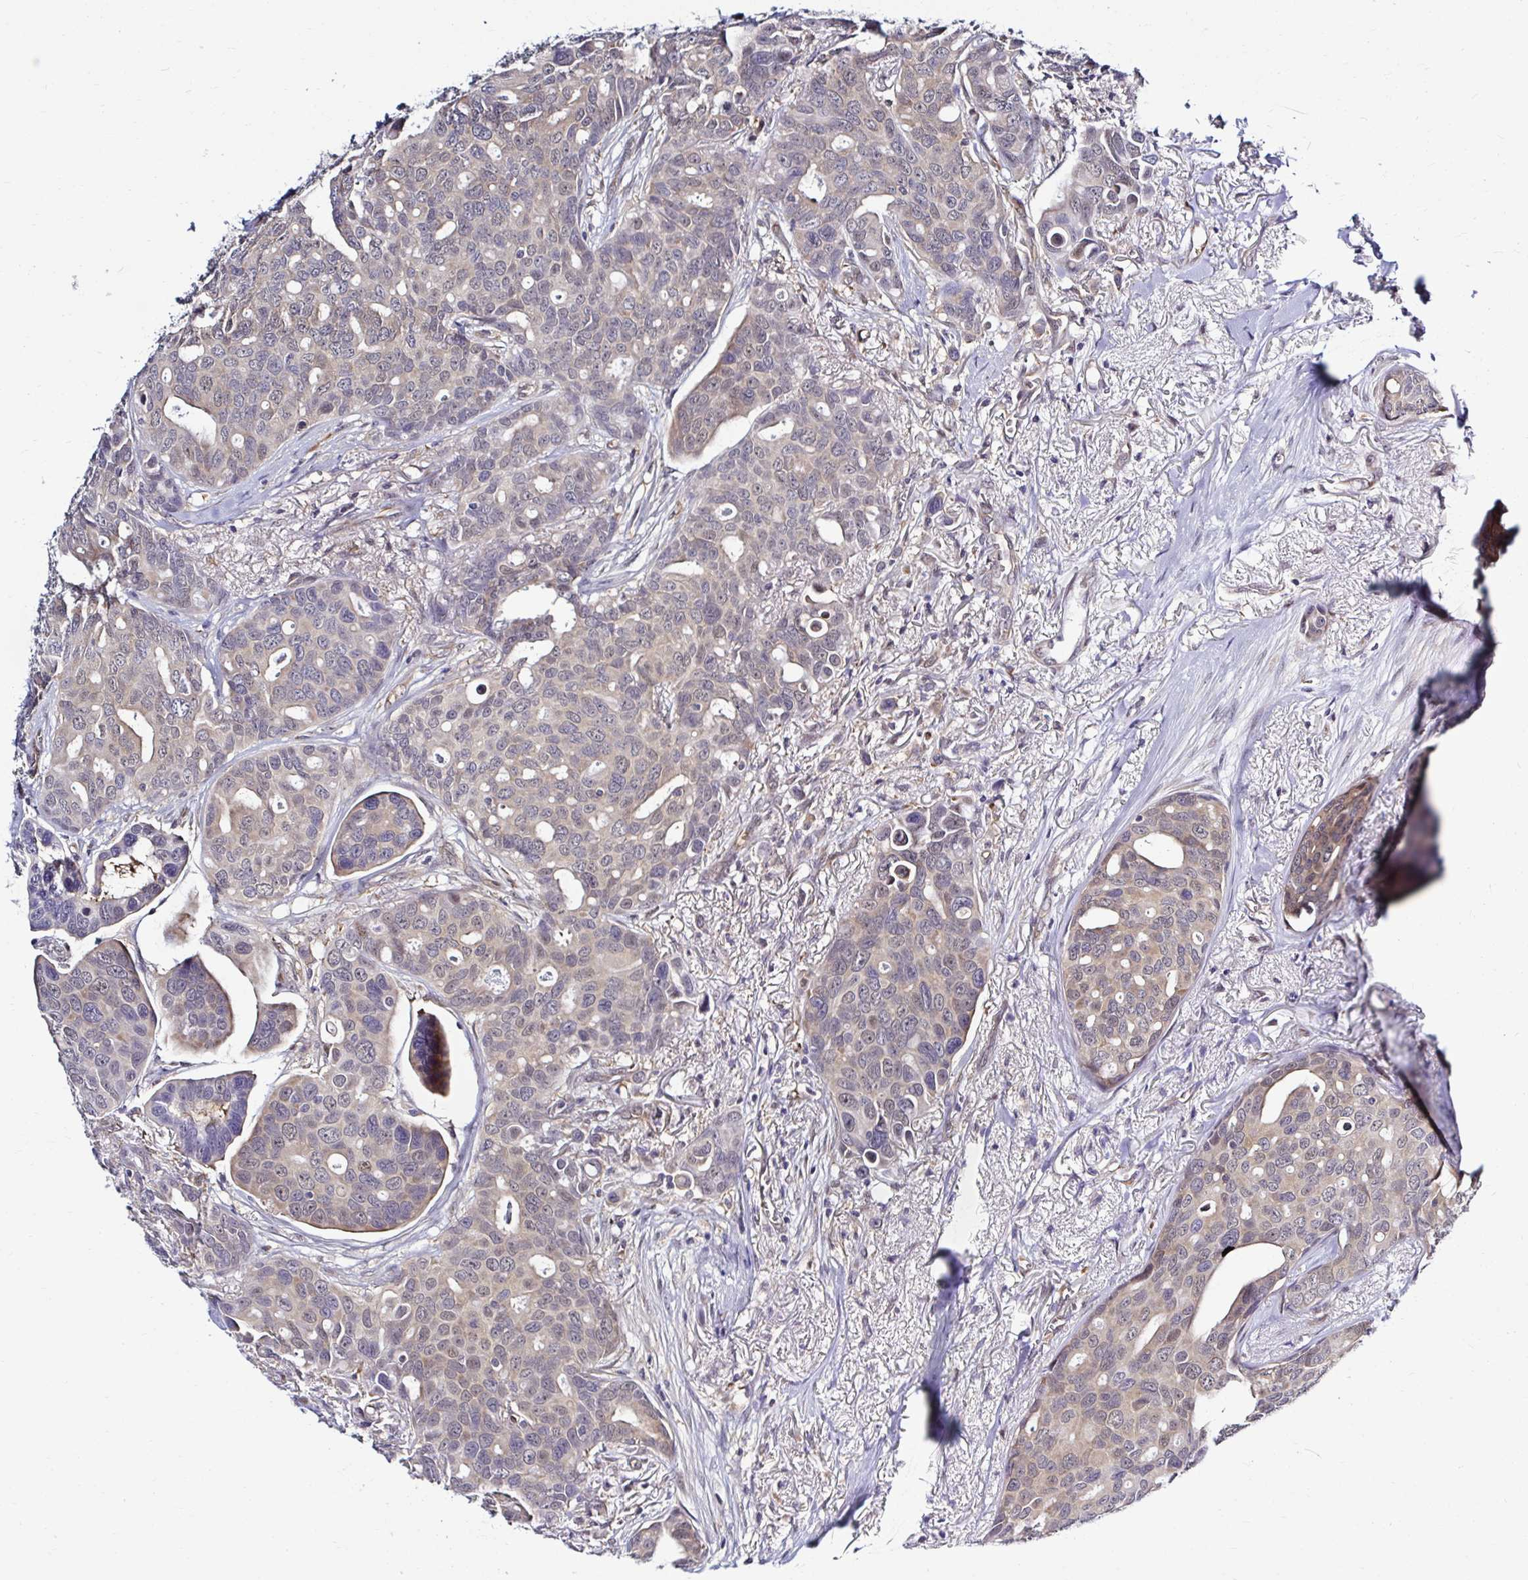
{"staining": {"intensity": "weak", "quantity": "<25%", "location": "nuclear"}, "tissue": "breast cancer", "cell_type": "Tumor cells", "image_type": "cancer", "snomed": [{"axis": "morphology", "description": "Duct carcinoma"}, {"axis": "topography", "description": "Breast"}], "caption": "Protein analysis of breast cancer (intraductal carcinoma) shows no significant positivity in tumor cells. (IHC, brightfield microscopy, high magnification).", "gene": "PSMD3", "patient": {"sex": "female", "age": 54}}